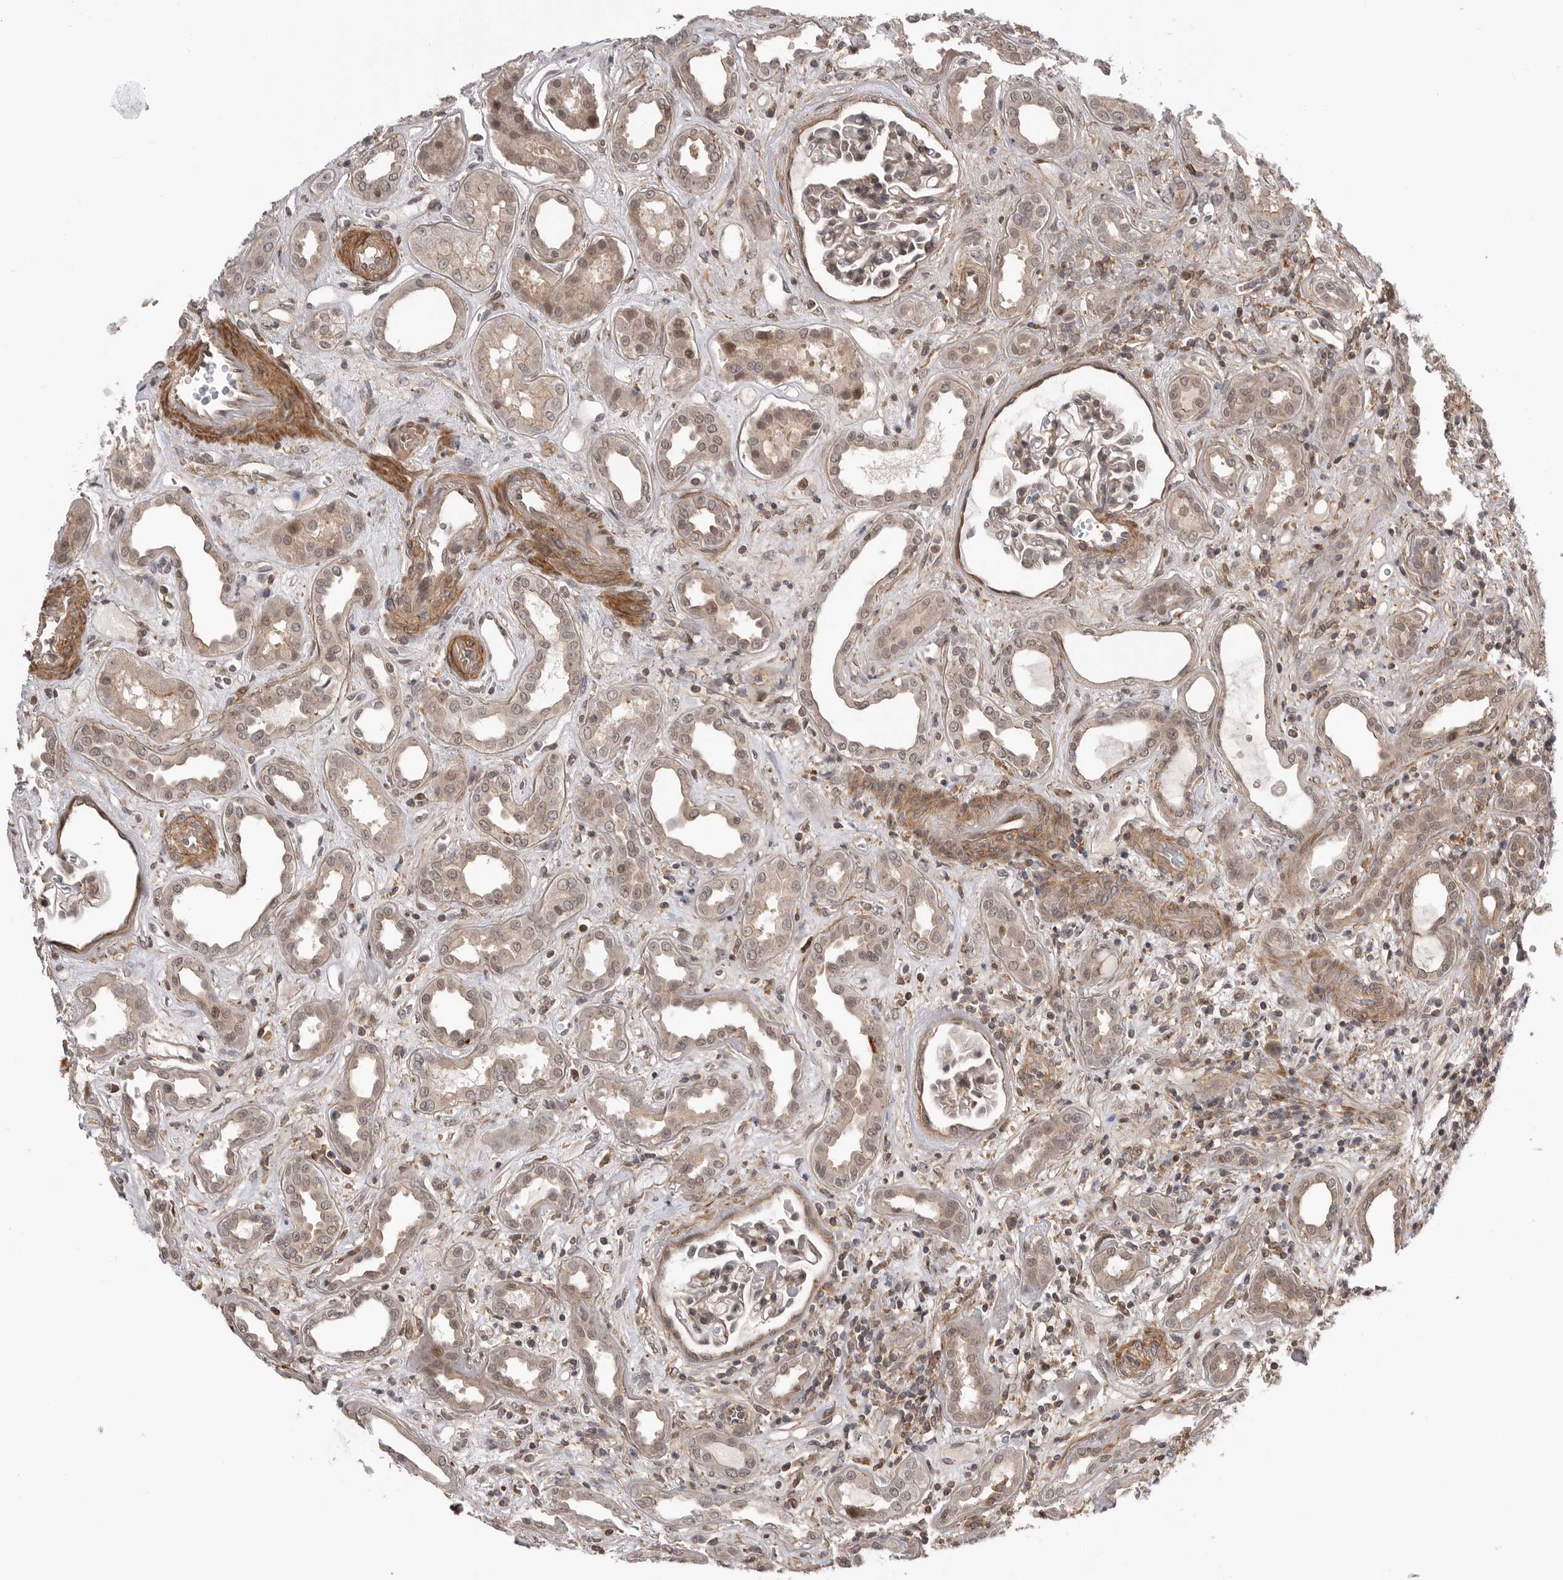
{"staining": {"intensity": "moderate", "quantity": "25%-75%", "location": "cytoplasmic/membranous,nuclear"}, "tissue": "kidney", "cell_type": "Cells in glomeruli", "image_type": "normal", "snomed": [{"axis": "morphology", "description": "Normal tissue, NOS"}, {"axis": "topography", "description": "Kidney"}], "caption": "Protein staining exhibits moderate cytoplasmic/membranous,nuclear positivity in about 25%-75% of cells in glomeruli in unremarkable kidney. Nuclei are stained in blue.", "gene": "TRIM56", "patient": {"sex": "male", "age": 59}}